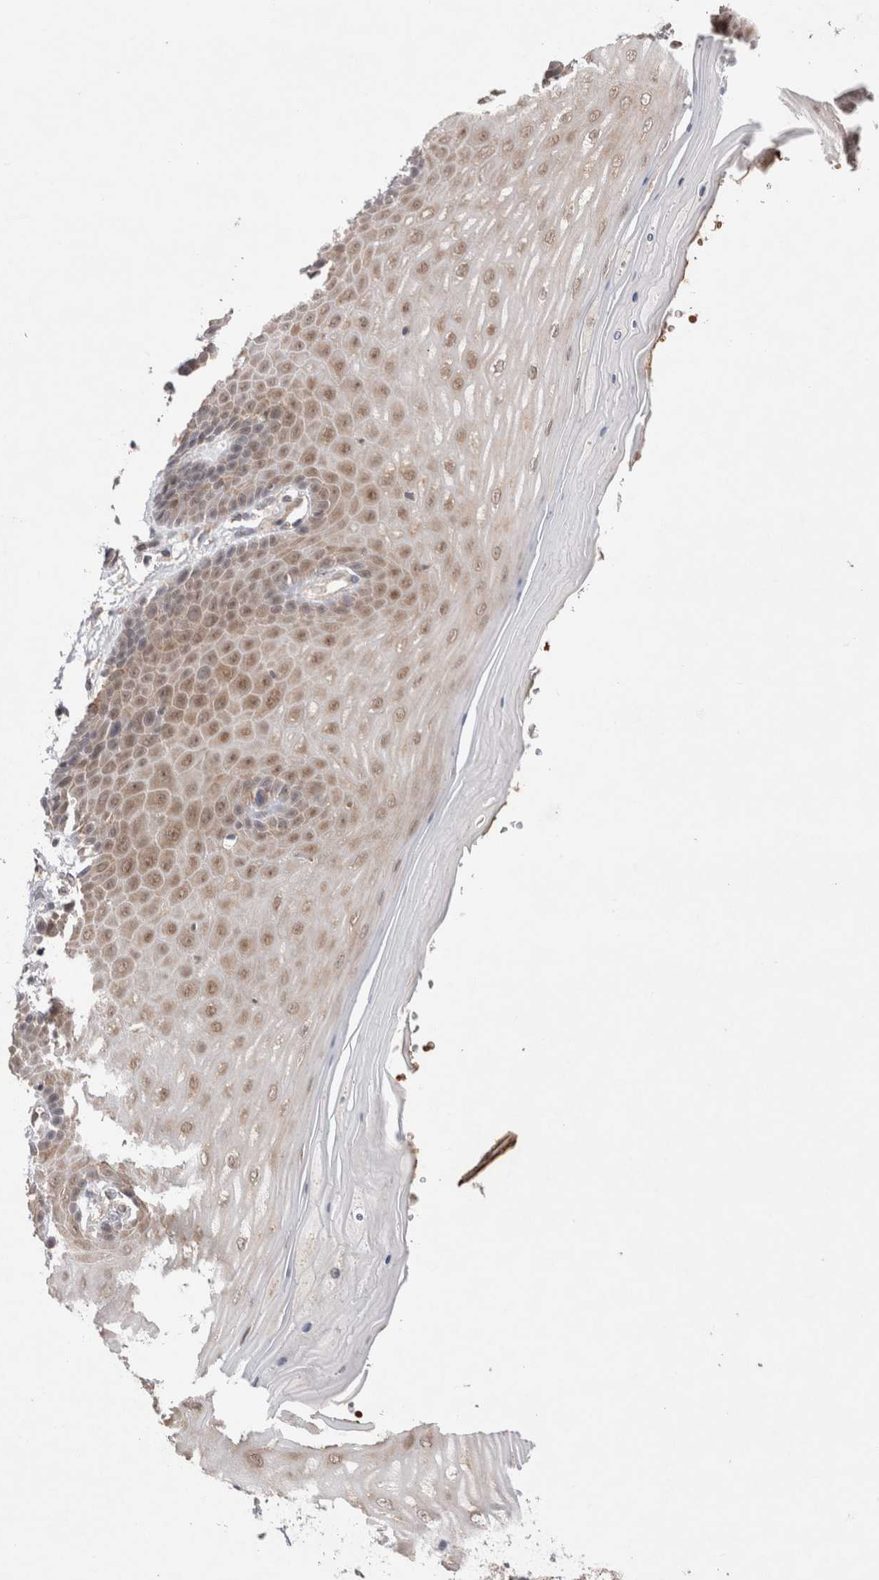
{"staining": {"intensity": "moderate", "quantity": ">75%", "location": "cytoplasmic/membranous,nuclear"}, "tissue": "cervix", "cell_type": "Glandular cells", "image_type": "normal", "snomed": [{"axis": "morphology", "description": "Normal tissue, NOS"}, {"axis": "topography", "description": "Cervix"}], "caption": "The image shows immunohistochemical staining of benign cervix. There is moderate cytoplasmic/membranous,nuclear positivity is seen in approximately >75% of glandular cells. The protein of interest is stained brown, and the nuclei are stained in blue (DAB IHC with brightfield microscopy, high magnification).", "gene": "EIF3E", "patient": {"sex": "female", "age": 55}}